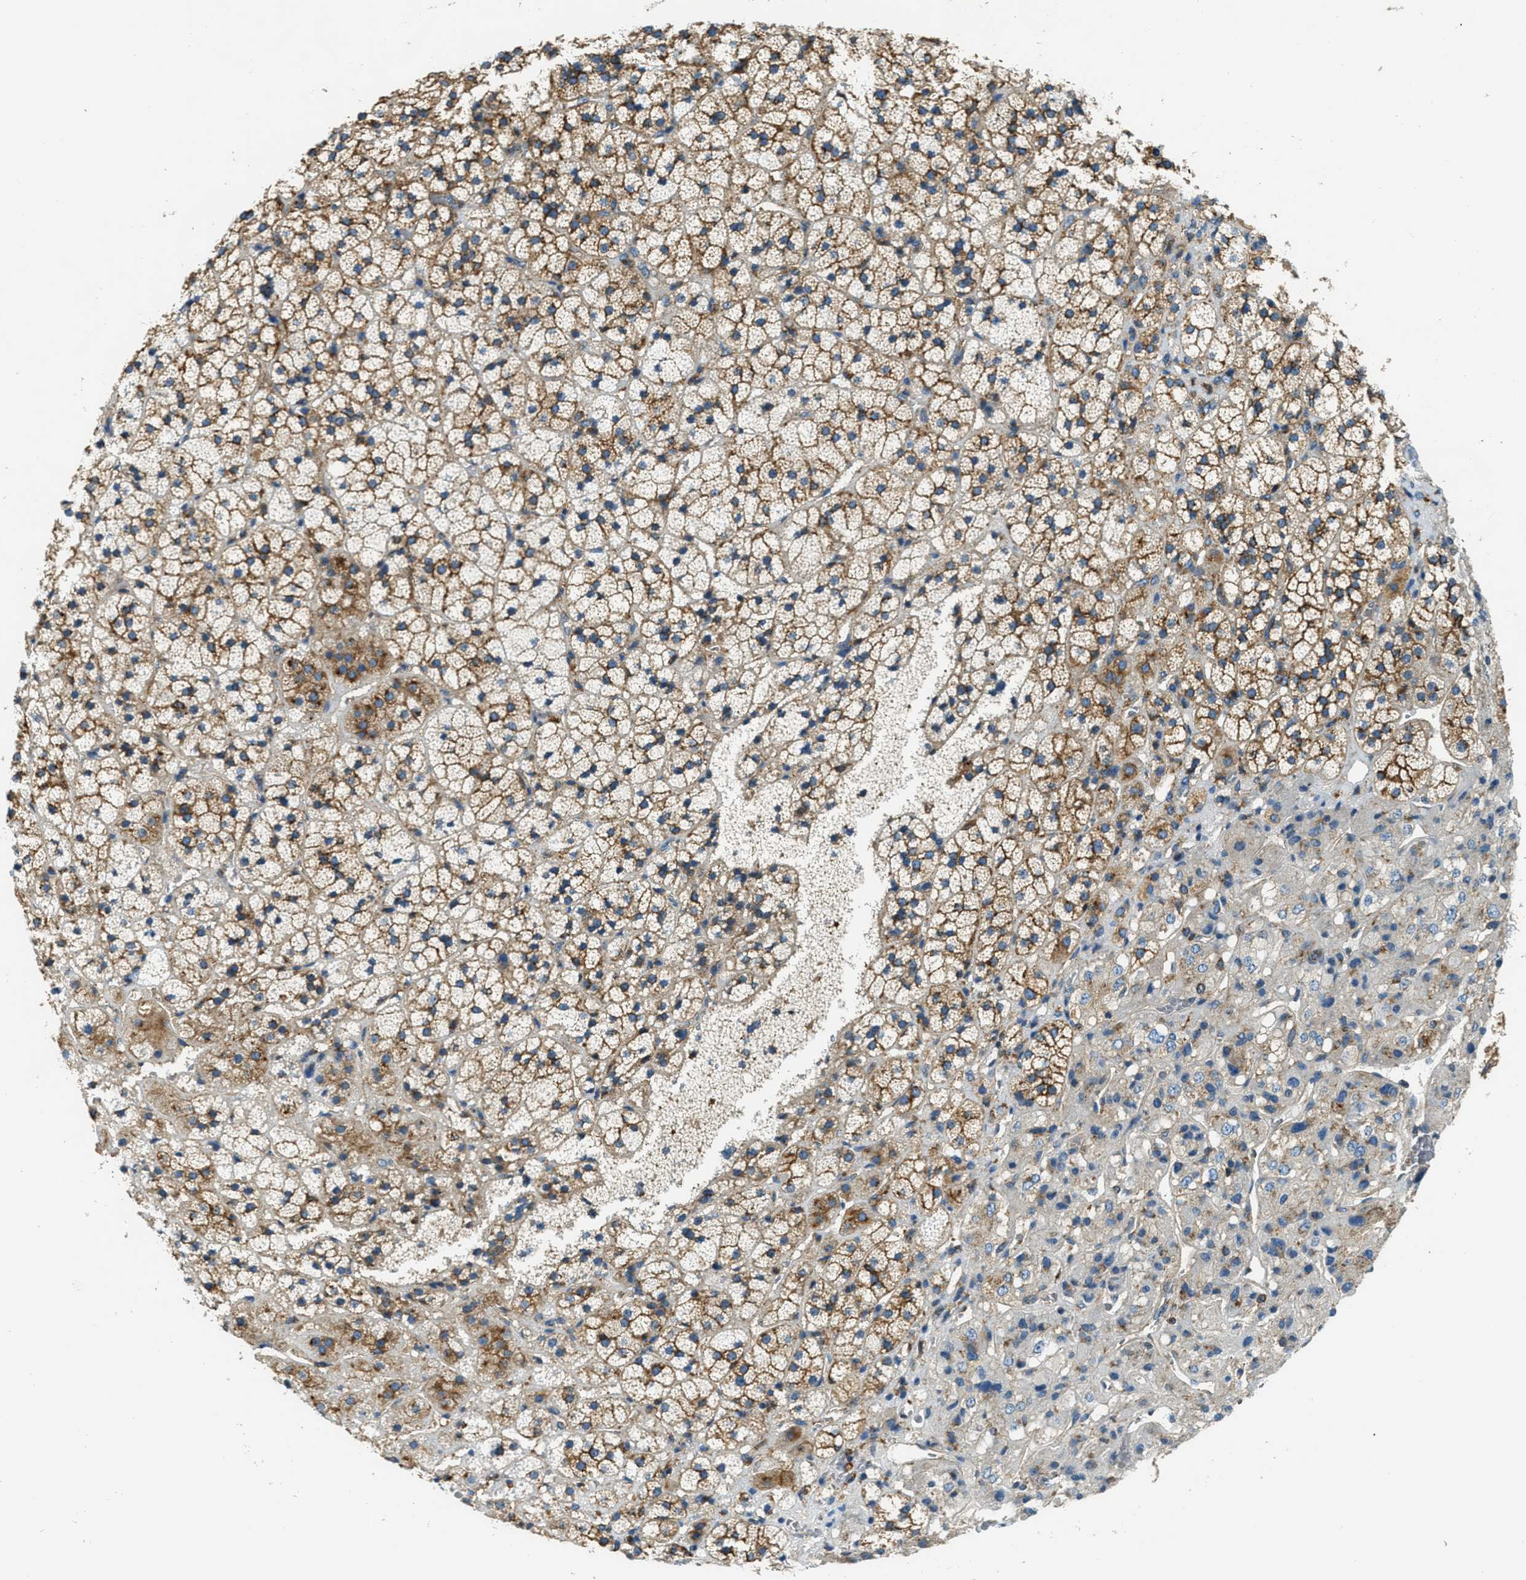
{"staining": {"intensity": "moderate", "quantity": ">75%", "location": "cytoplasmic/membranous"}, "tissue": "adrenal gland", "cell_type": "Glandular cells", "image_type": "normal", "snomed": [{"axis": "morphology", "description": "Normal tissue, NOS"}, {"axis": "topography", "description": "Adrenal gland"}], "caption": "A photomicrograph of adrenal gland stained for a protein shows moderate cytoplasmic/membranous brown staining in glandular cells. The protein is stained brown, and the nuclei are stained in blue (DAB IHC with brightfield microscopy, high magnification).", "gene": "AP2B1", "patient": {"sex": "female", "age": 44}}